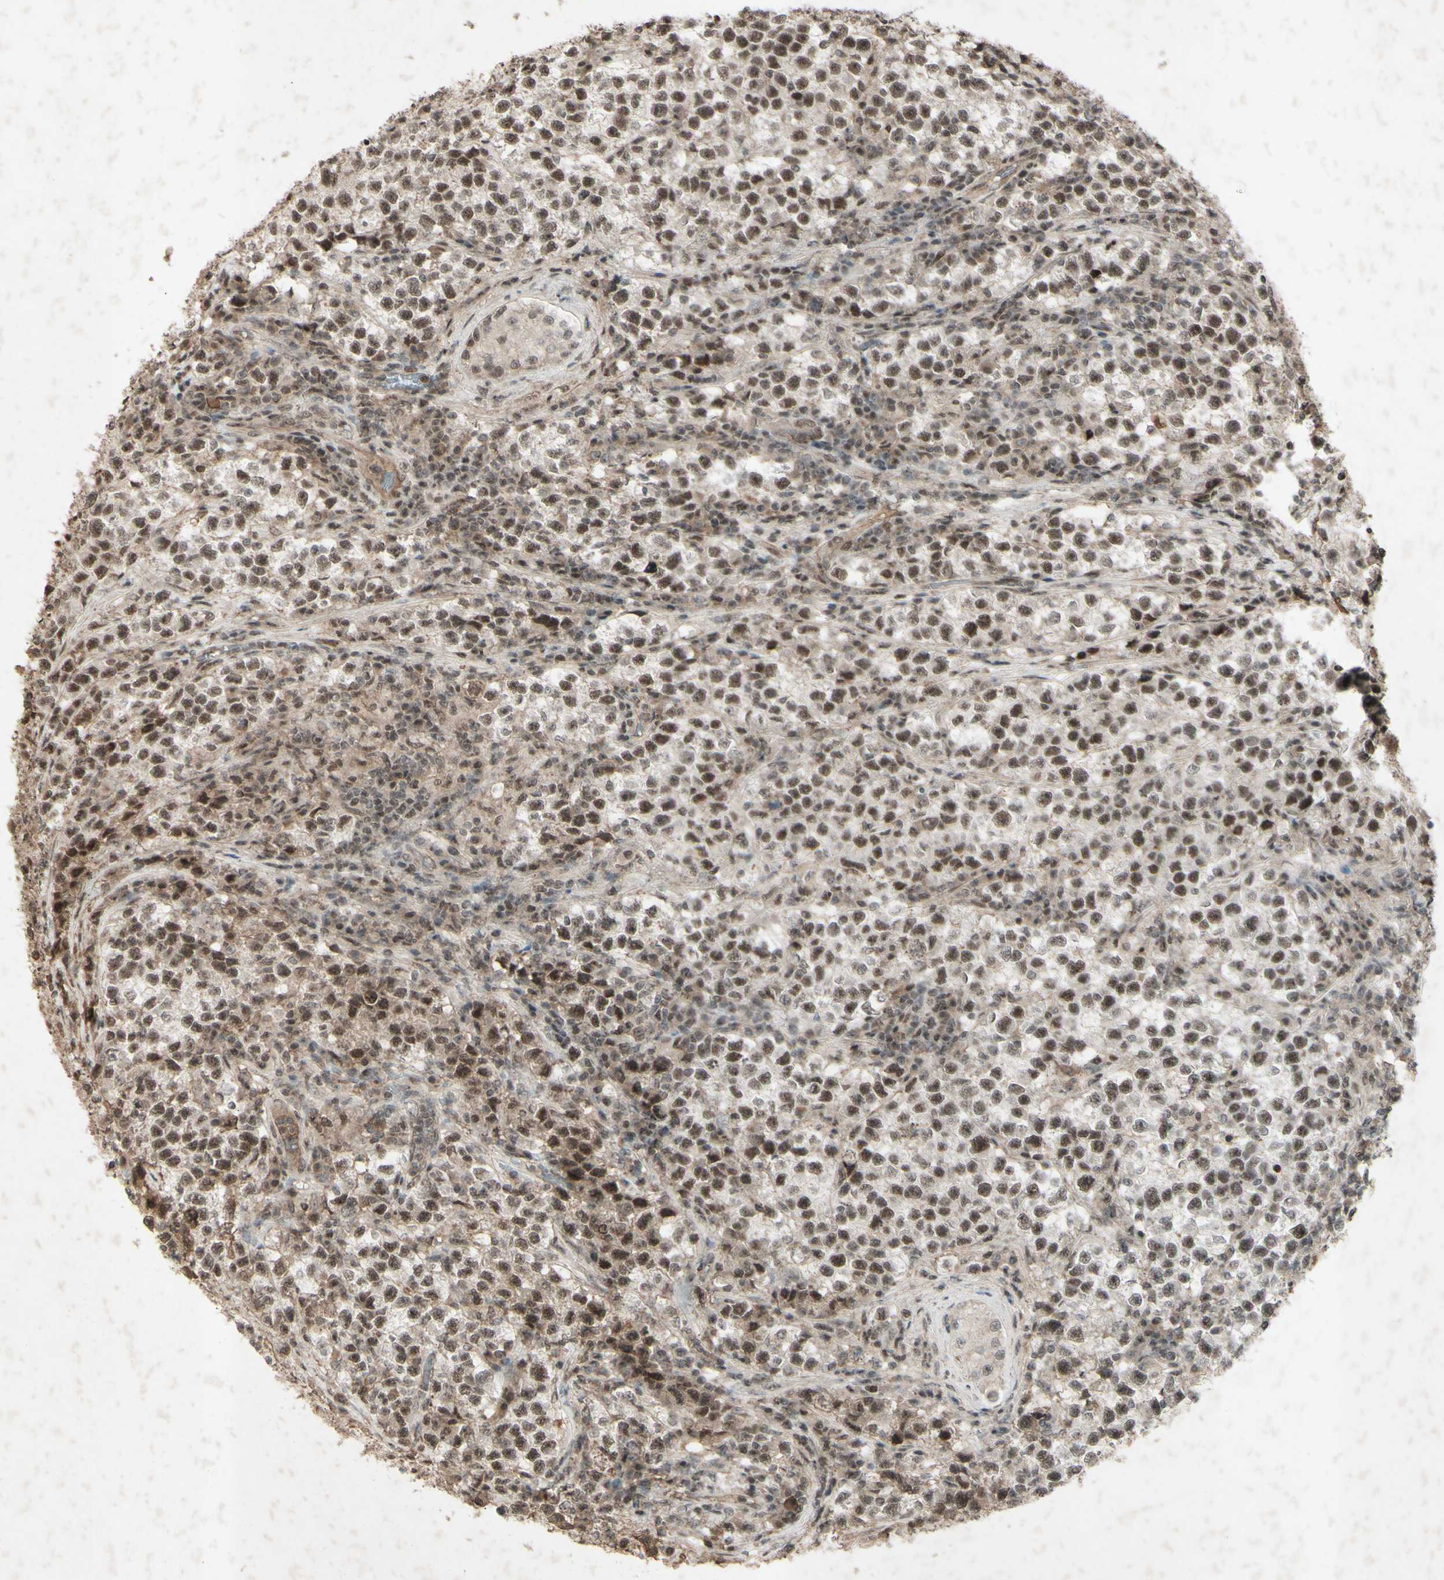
{"staining": {"intensity": "moderate", "quantity": ">75%", "location": "nuclear"}, "tissue": "testis cancer", "cell_type": "Tumor cells", "image_type": "cancer", "snomed": [{"axis": "morphology", "description": "Seminoma, NOS"}, {"axis": "topography", "description": "Testis"}], "caption": "The immunohistochemical stain shows moderate nuclear positivity in tumor cells of testis cancer tissue. The protein is stained brown, and the nuclei are stained in blue (DAB IHC with brightfield microscopy, high magnification).", "gene": "SNW1", "patient": {"sex": "male", "age": 22}}